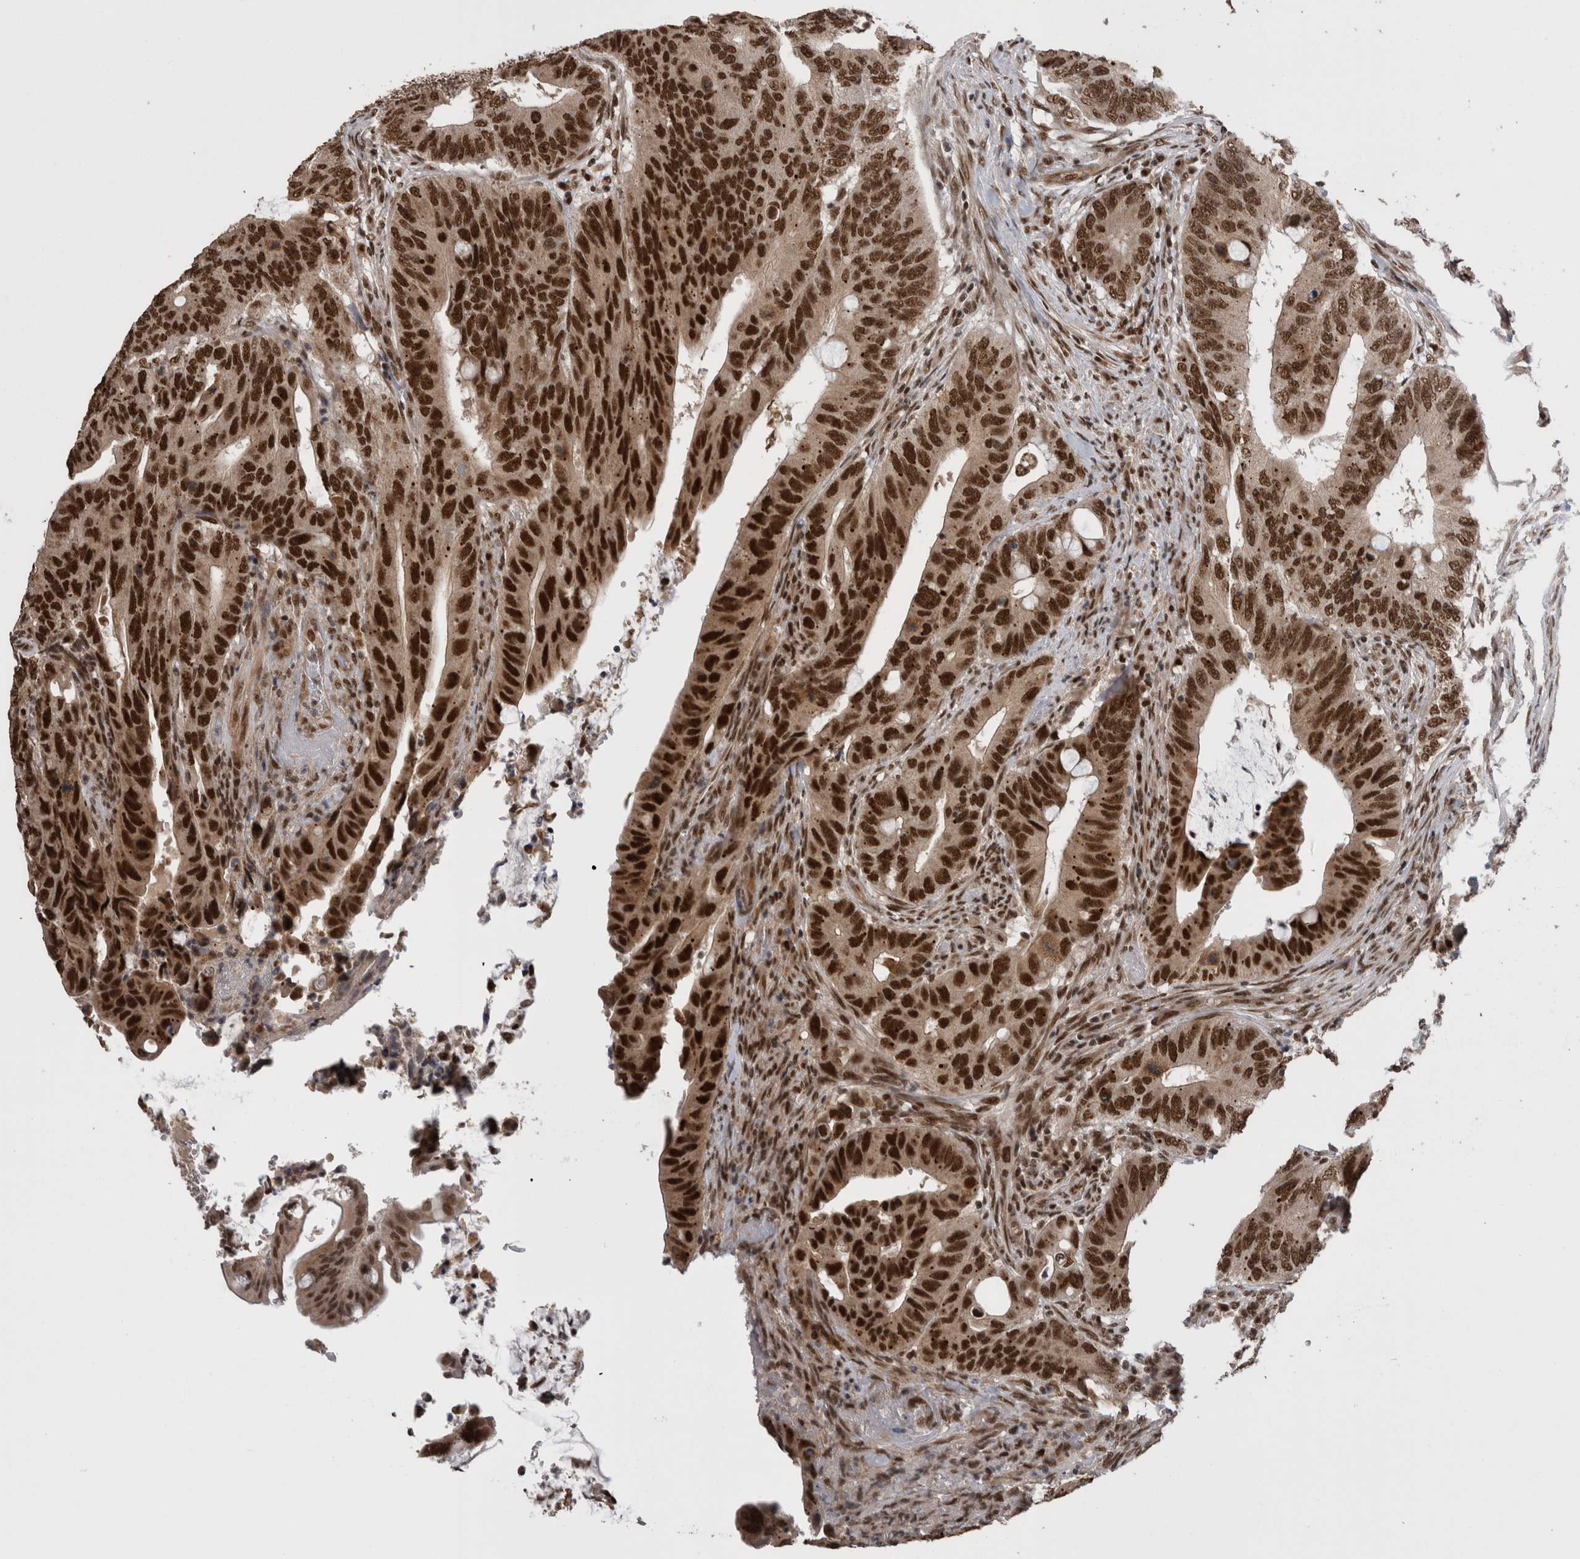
{"staining": {"intensity": "strong", "quantity": ">75%", "location": "nuclear"}, "tissue": "colorectal cancer", "cell_type": "Tumor cells", "image_type": "cancer", "snomed": [{"axis": "morphology", "description": "Adenocarcinoma, NOS"}, {"axis": "topography", "description": "Colon"}], "caption": "Human adenocarcinoma (colorectal) stained with a brown dye demonstrates strong nuclear positive positivity in about >75% of tumor cells.", "gene": "CPSF2", "patient": {"sex": "male", "age": 71}}